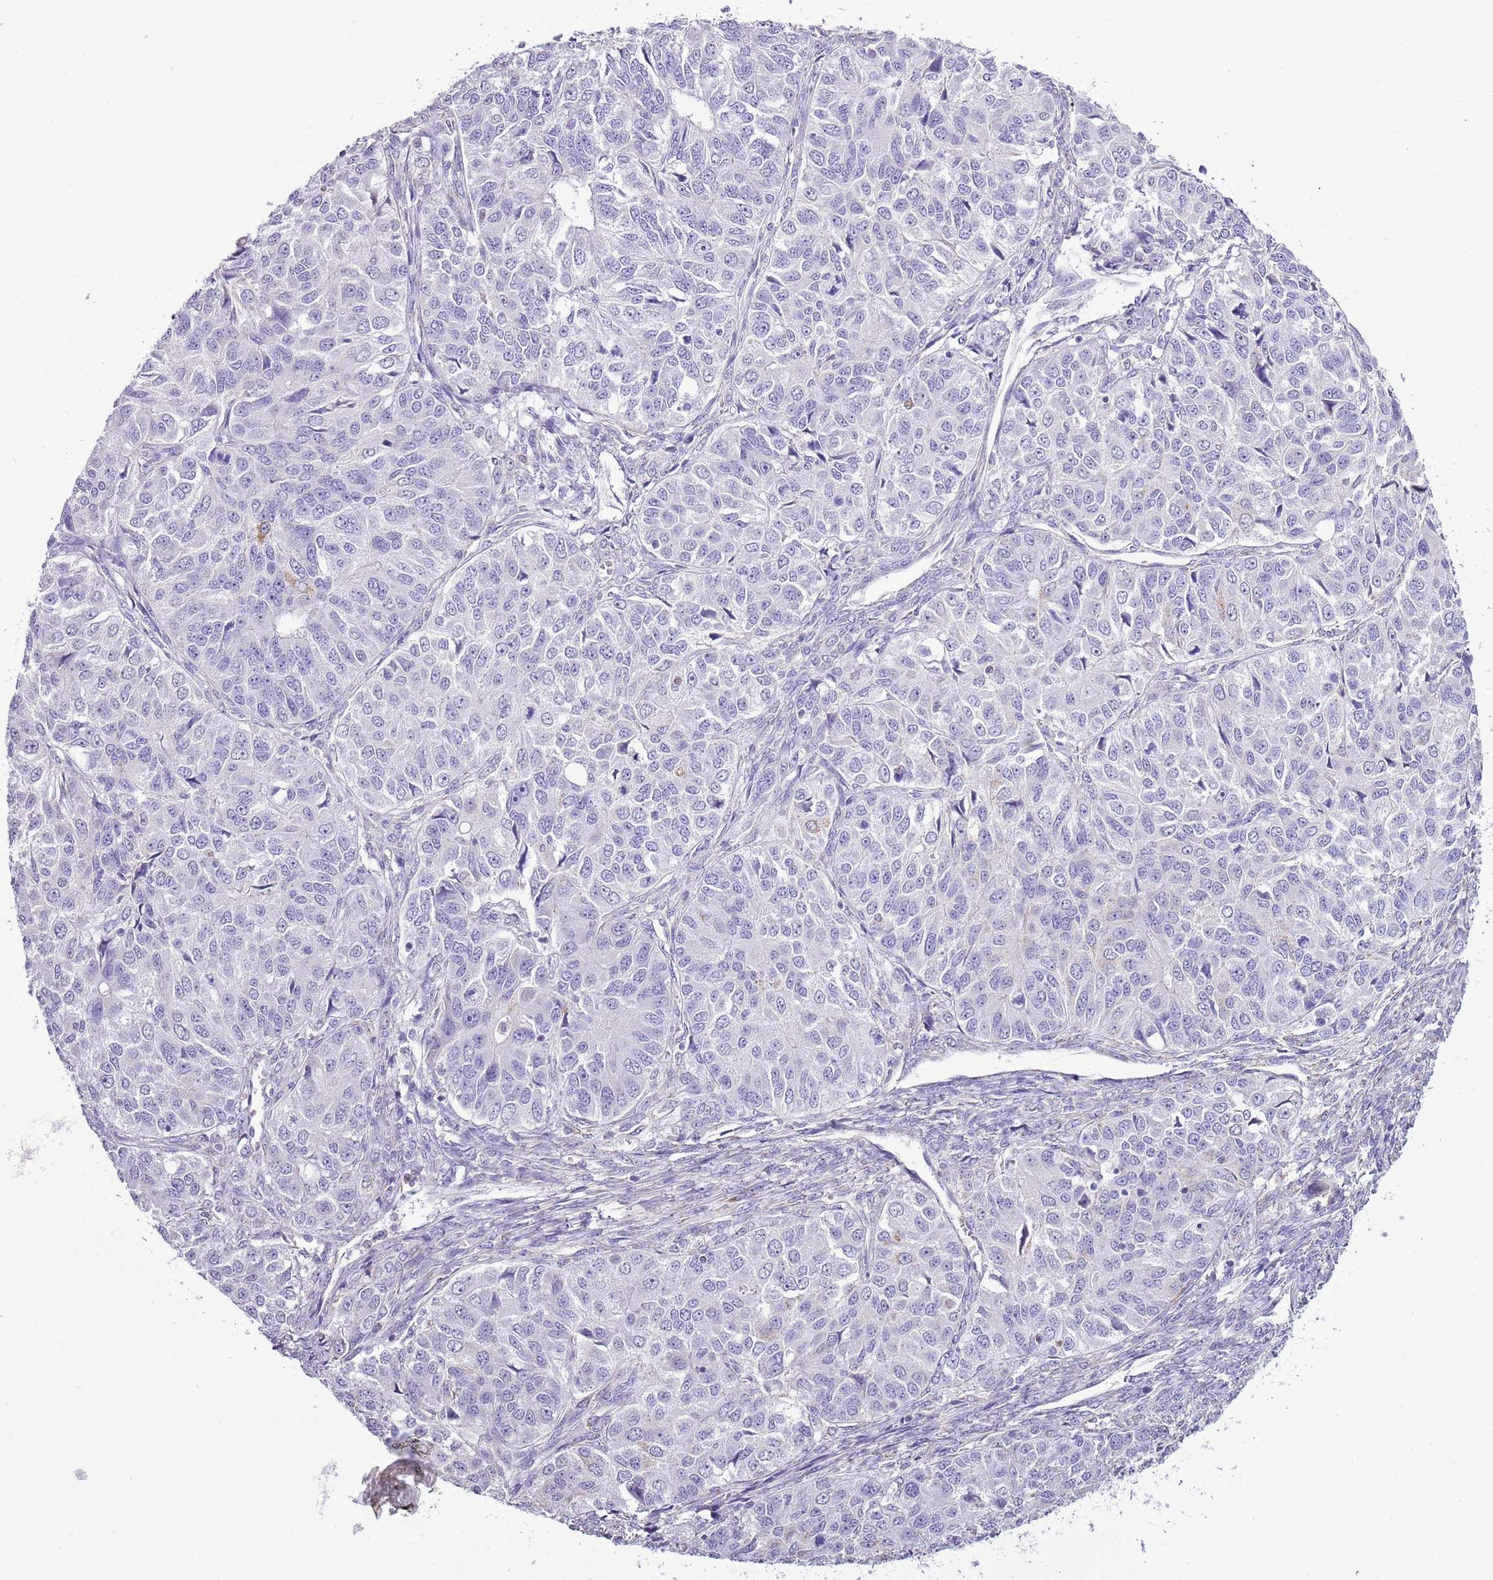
{"staining": {"intensity": "negative", "quantity": "none", "location": "none"}, "tissue": "ovarian cancer", "cell_type": "Tumor cells", "image_type": "cancer", "snomed": [{"axis": "morphology", "description": "Carcinoma, endometroid"}, {"axis": "topography", "description": "Ovary"}], "caption": "Tumor cells show no significant protein positivity in ovarian cancer.", "gene": "SLC23A1", "patient": {"sex": "female", "age": 51}}